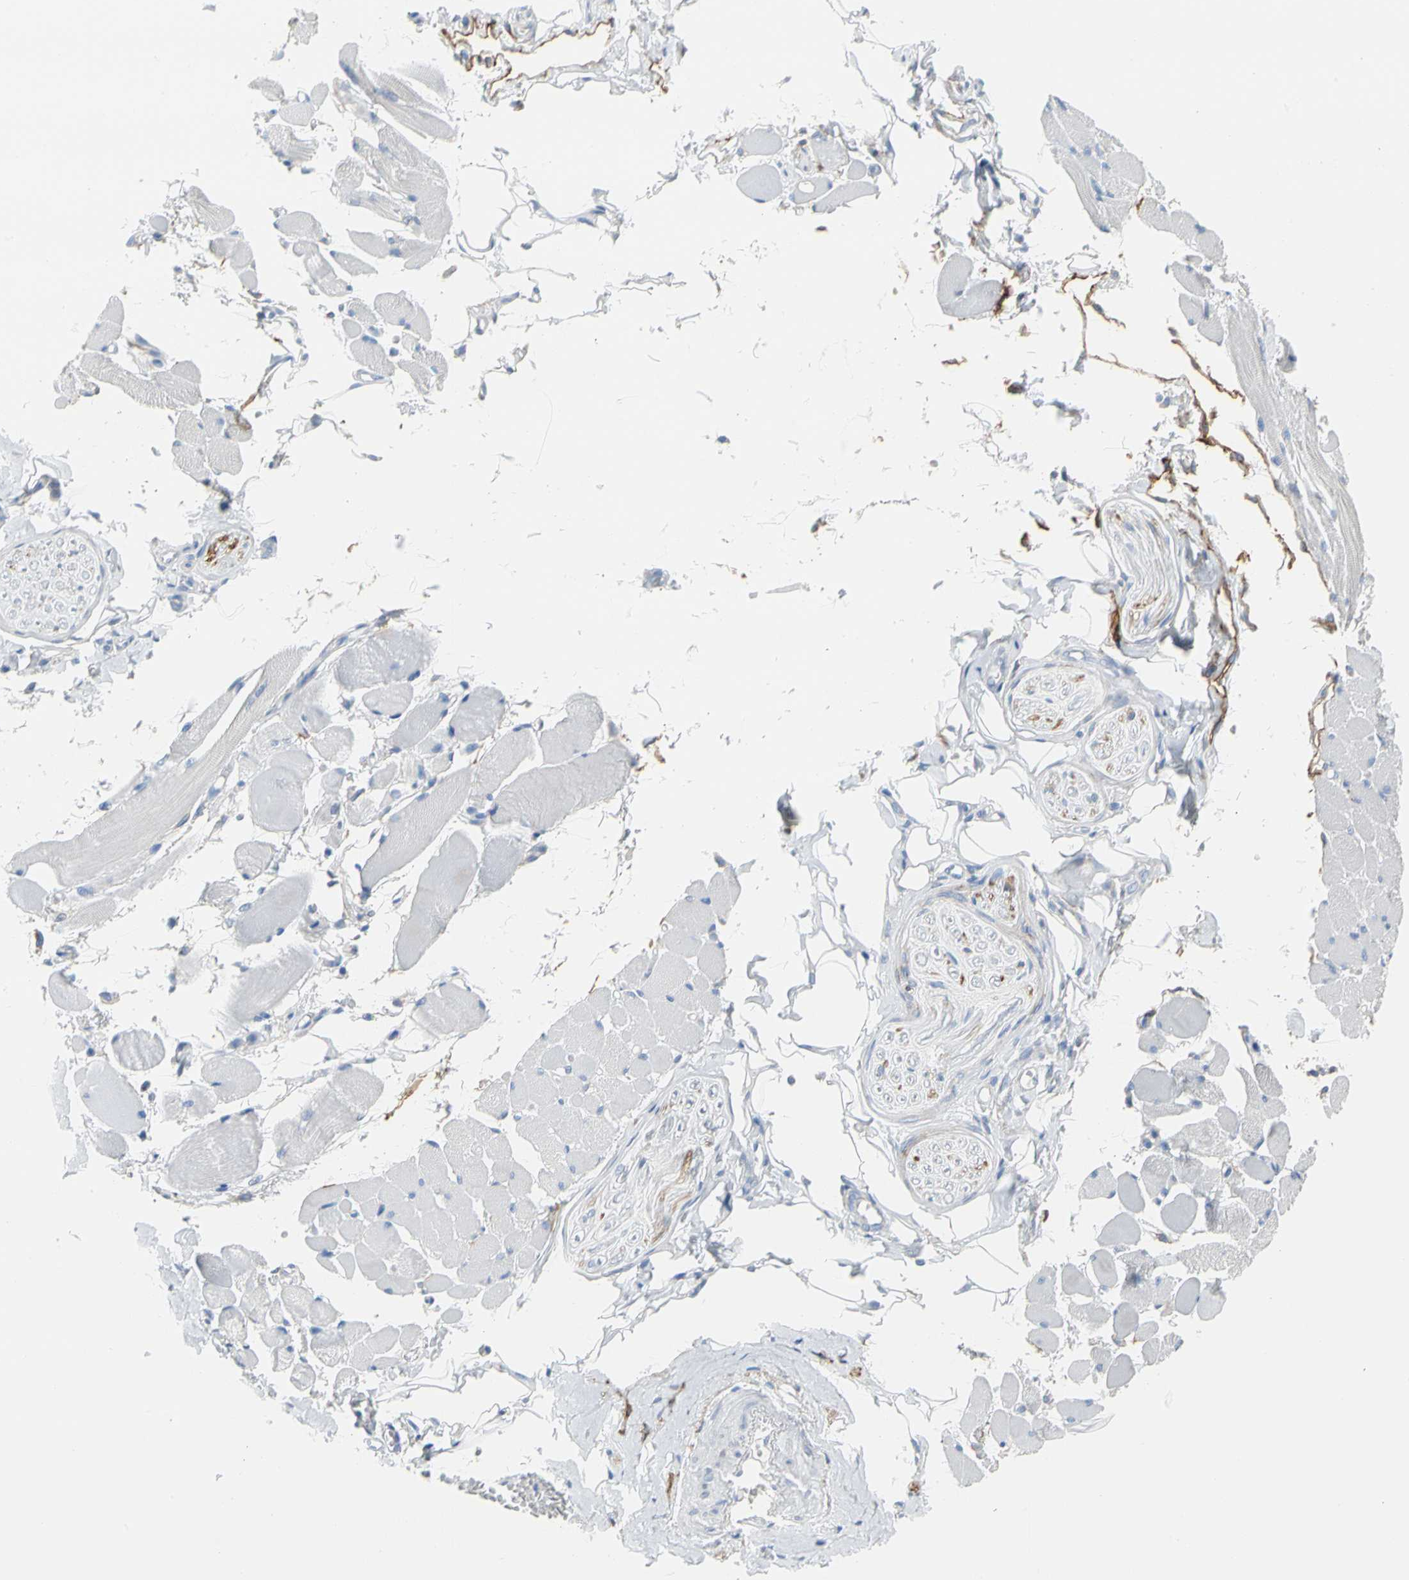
{"staining": {"intensity": "negative", "quantity": "none", "location": "none"}, "tissue": "adipose tissue", "cell_type": "Adipocytes", "image_type": "normal", "snomed": [{"axis": "morphology", "description": "Normal tissue, NOS"}, {"axis": "morphology", "description": "Squamous cell carcinoma, NOS"}, {"axis": "topography", "description": "Skeletal muscle"}, {"axis": "topography", "description": "Soft tissue"}, {"axis": "topography", "description": "Oral tissue"}], "caption": "Adipocytes show no significant staining in benign adipose tissue. Brightfield microscopy of immunohistochemistry stained with DAB (3,3'-diaminobenzidine) (brown) and hematoxylin (blue), captured at high magnification.", "gene": "PDPN", "patient": {"sex": "male", "age": 54}}